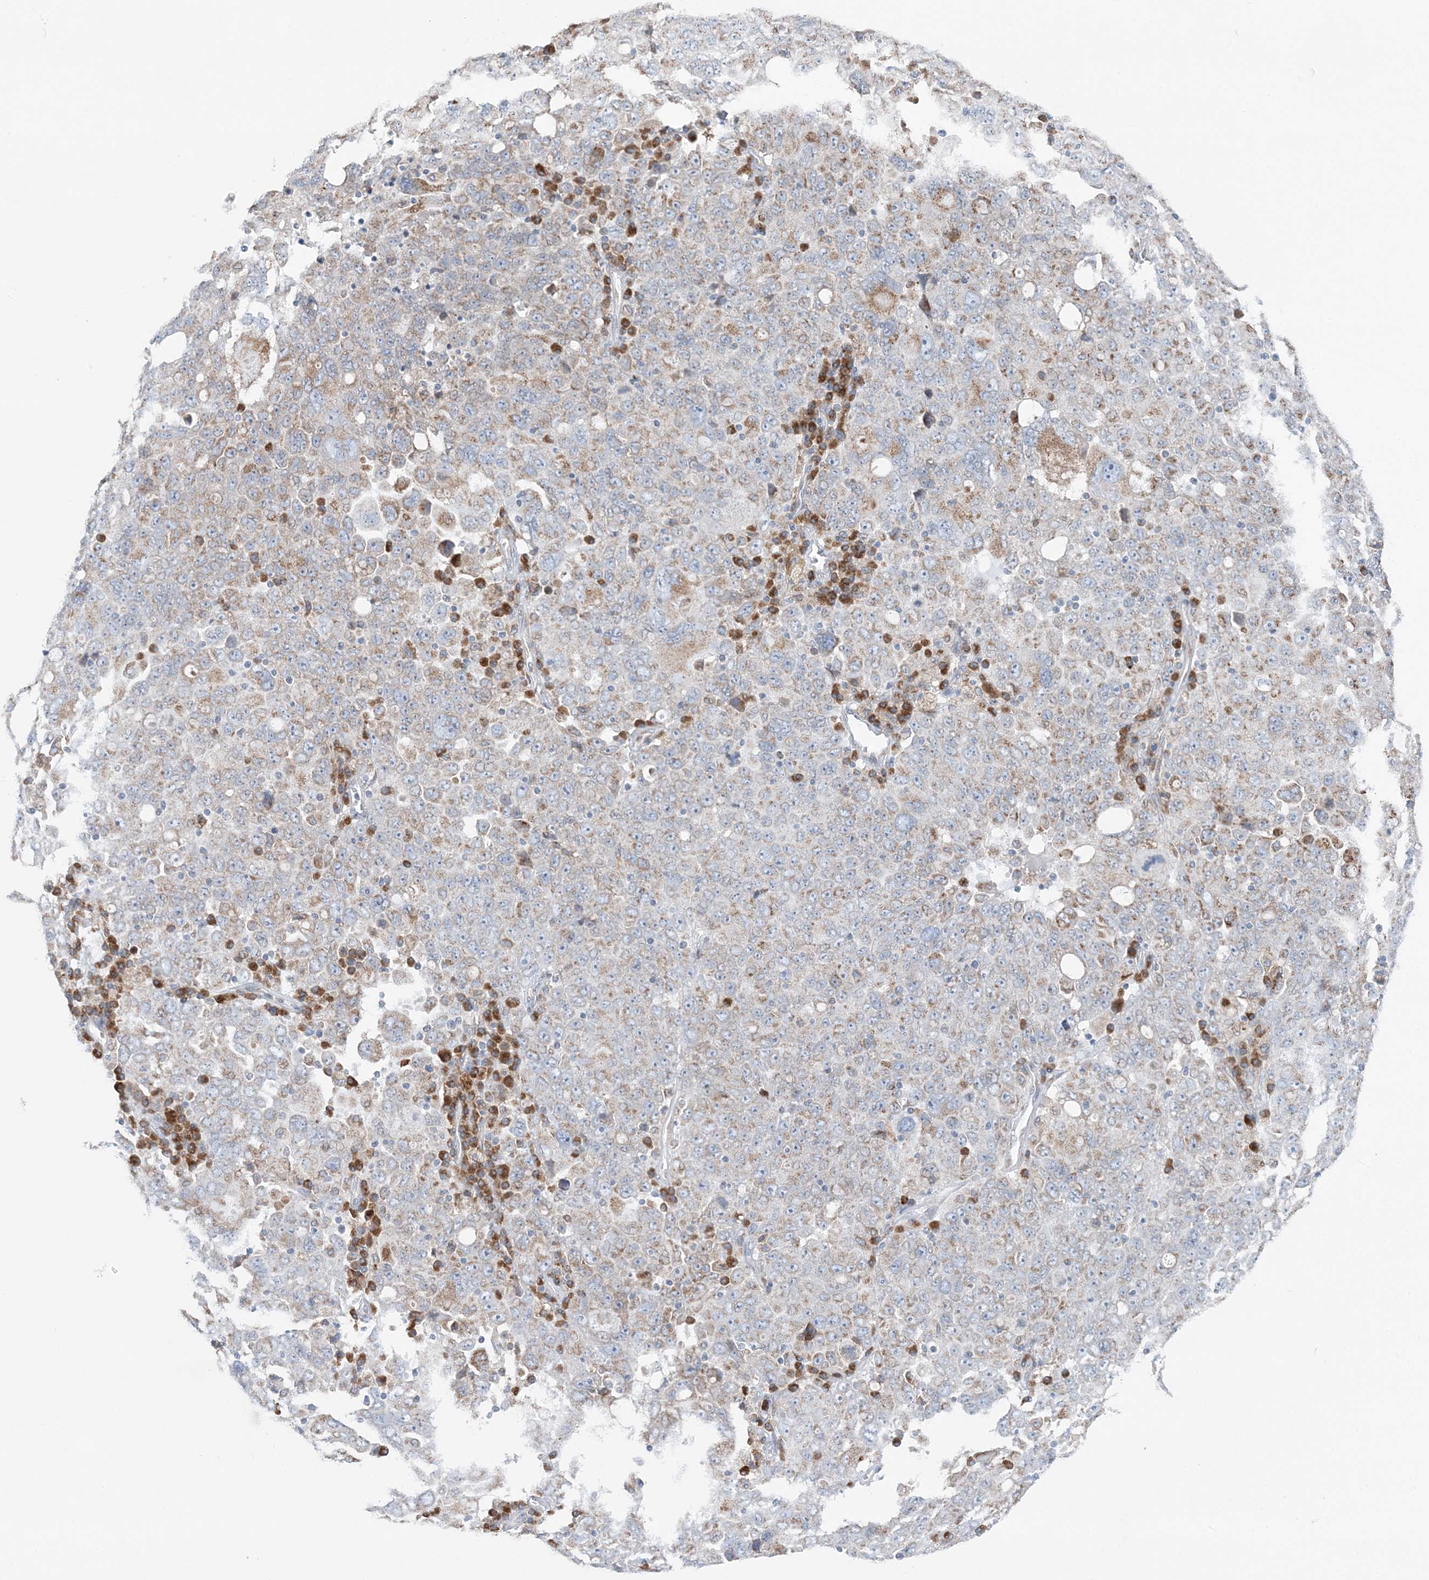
{"staining": {"intensity": "weak", "quantity": "25%-75%", "location": "cytoplasmic/membranous"}, "tissue": "ovarian cancer", "cell_type": "Tumor cells", "image_type": "cancer", "snomed": [{"axis": "morphology", "description": "Carcinoma, endometroid"}, {"axis": "topography", "description": "Ovary"}], "caption": "A high-resolution image shows IHC staining of ovarian endometroid carcinoma, which exhibits weak cytoplasmic/membranous staining in about 25%-75% of tumor cells. Using DAB (3,3'-diaminobenzidine) (brown) and hematoxylin (blue) stains, captured at high magnification using brightfield microscopy.", "gene": "TMED10", "patient": {"sex": "female", "age": 62}}